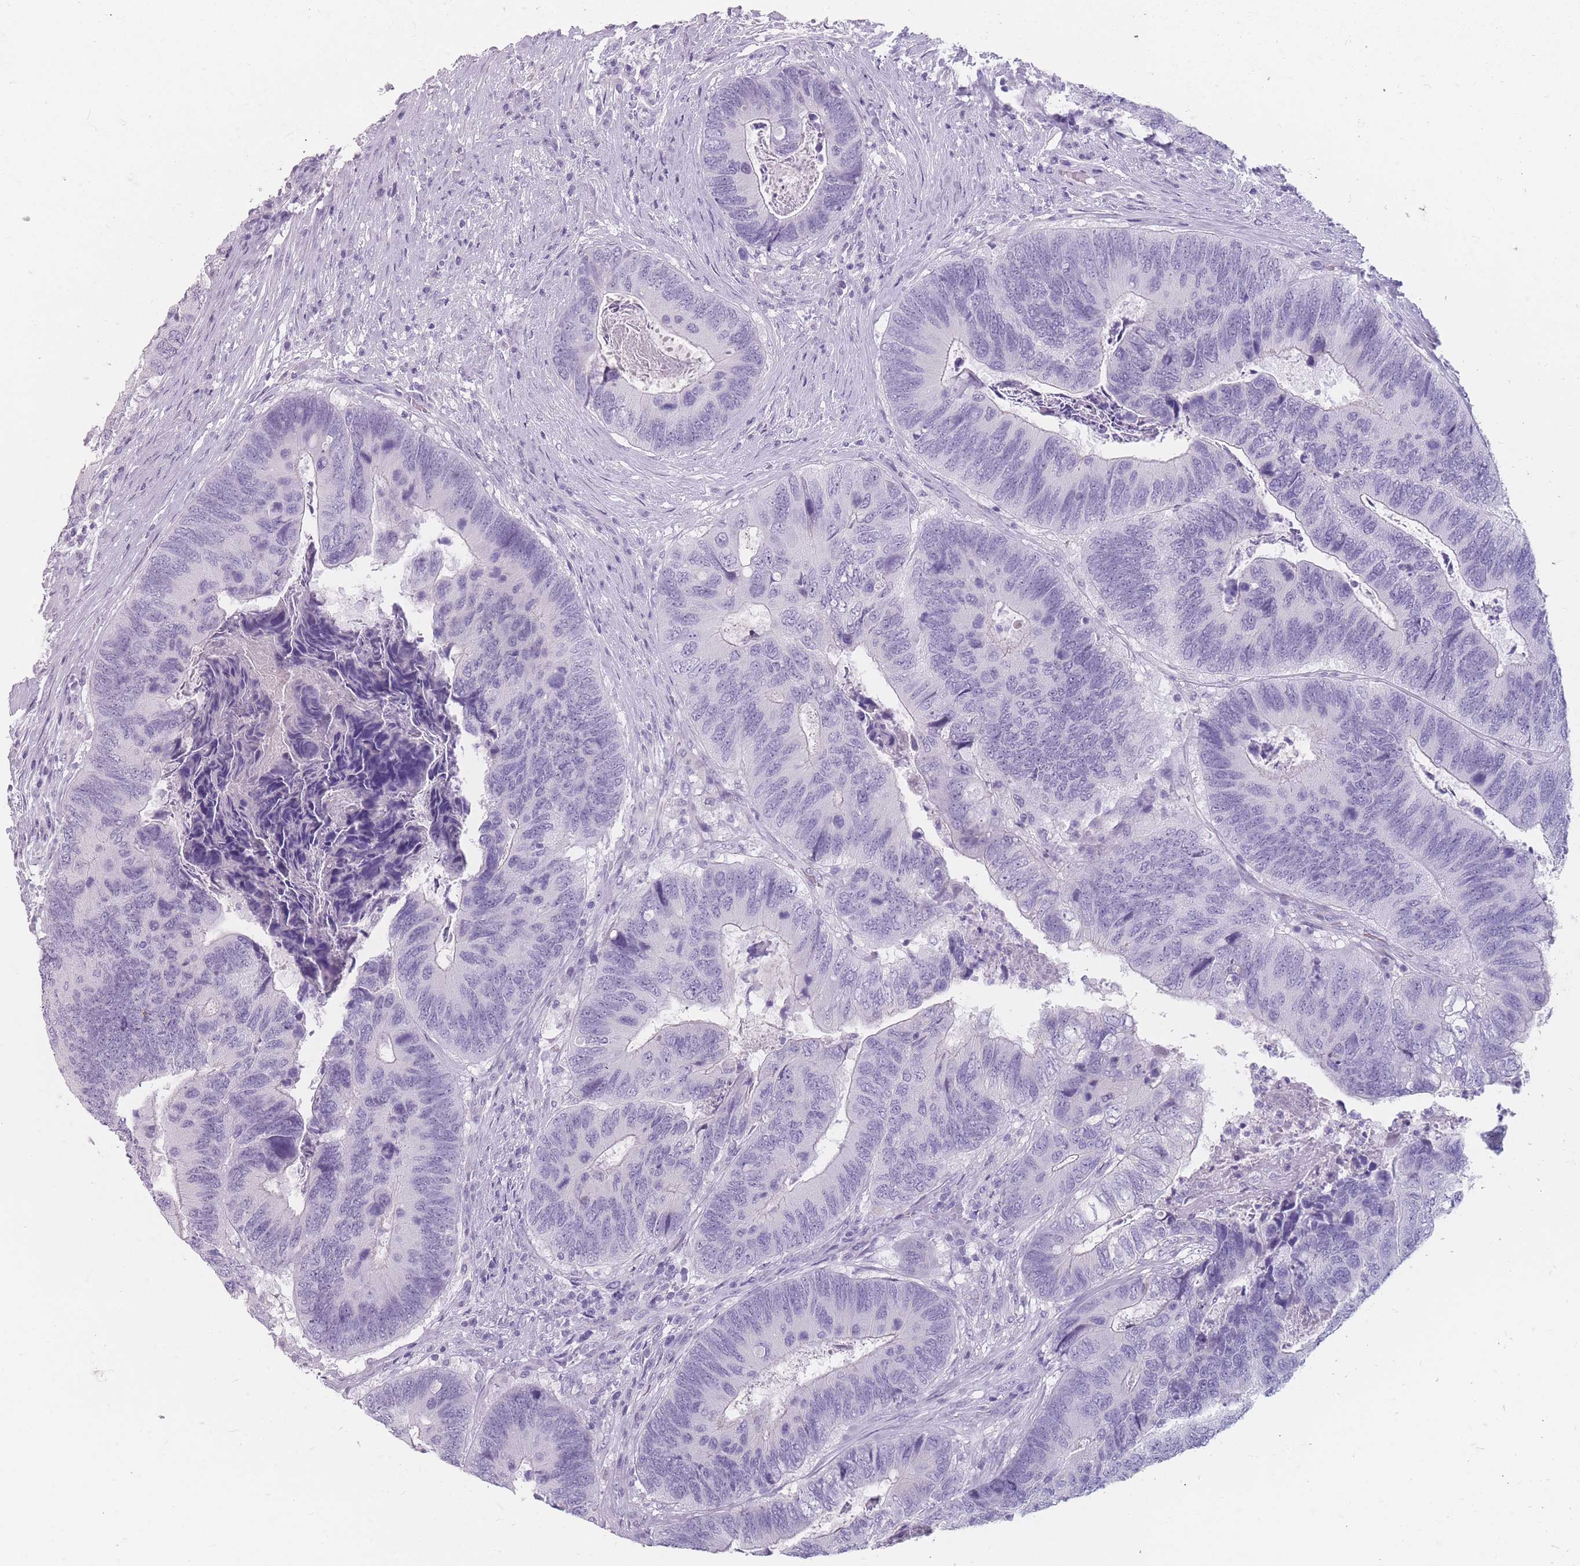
{"staining": {"intensity": "negative", "quantity": "none", "location": "none"}, "tissue": "colorectal cancer", "cell_type": "Tumor cells", "image_type": "cancer", "snomed": [{"axis": "morphology", "description": "Adenocarcinoma, NOS"}, {"axis": "topography", "description": "Colon"}], "caption": "Colorectal adenocarcinoma was stained to show a protein in brown. There is no significant staining in tumor cells. (DAB (3,3'-diaminobenzidine) IHC with hematoxylin counter stain).", "gene": "CCNO", "patient": {"sex": "female", "age": 67}}